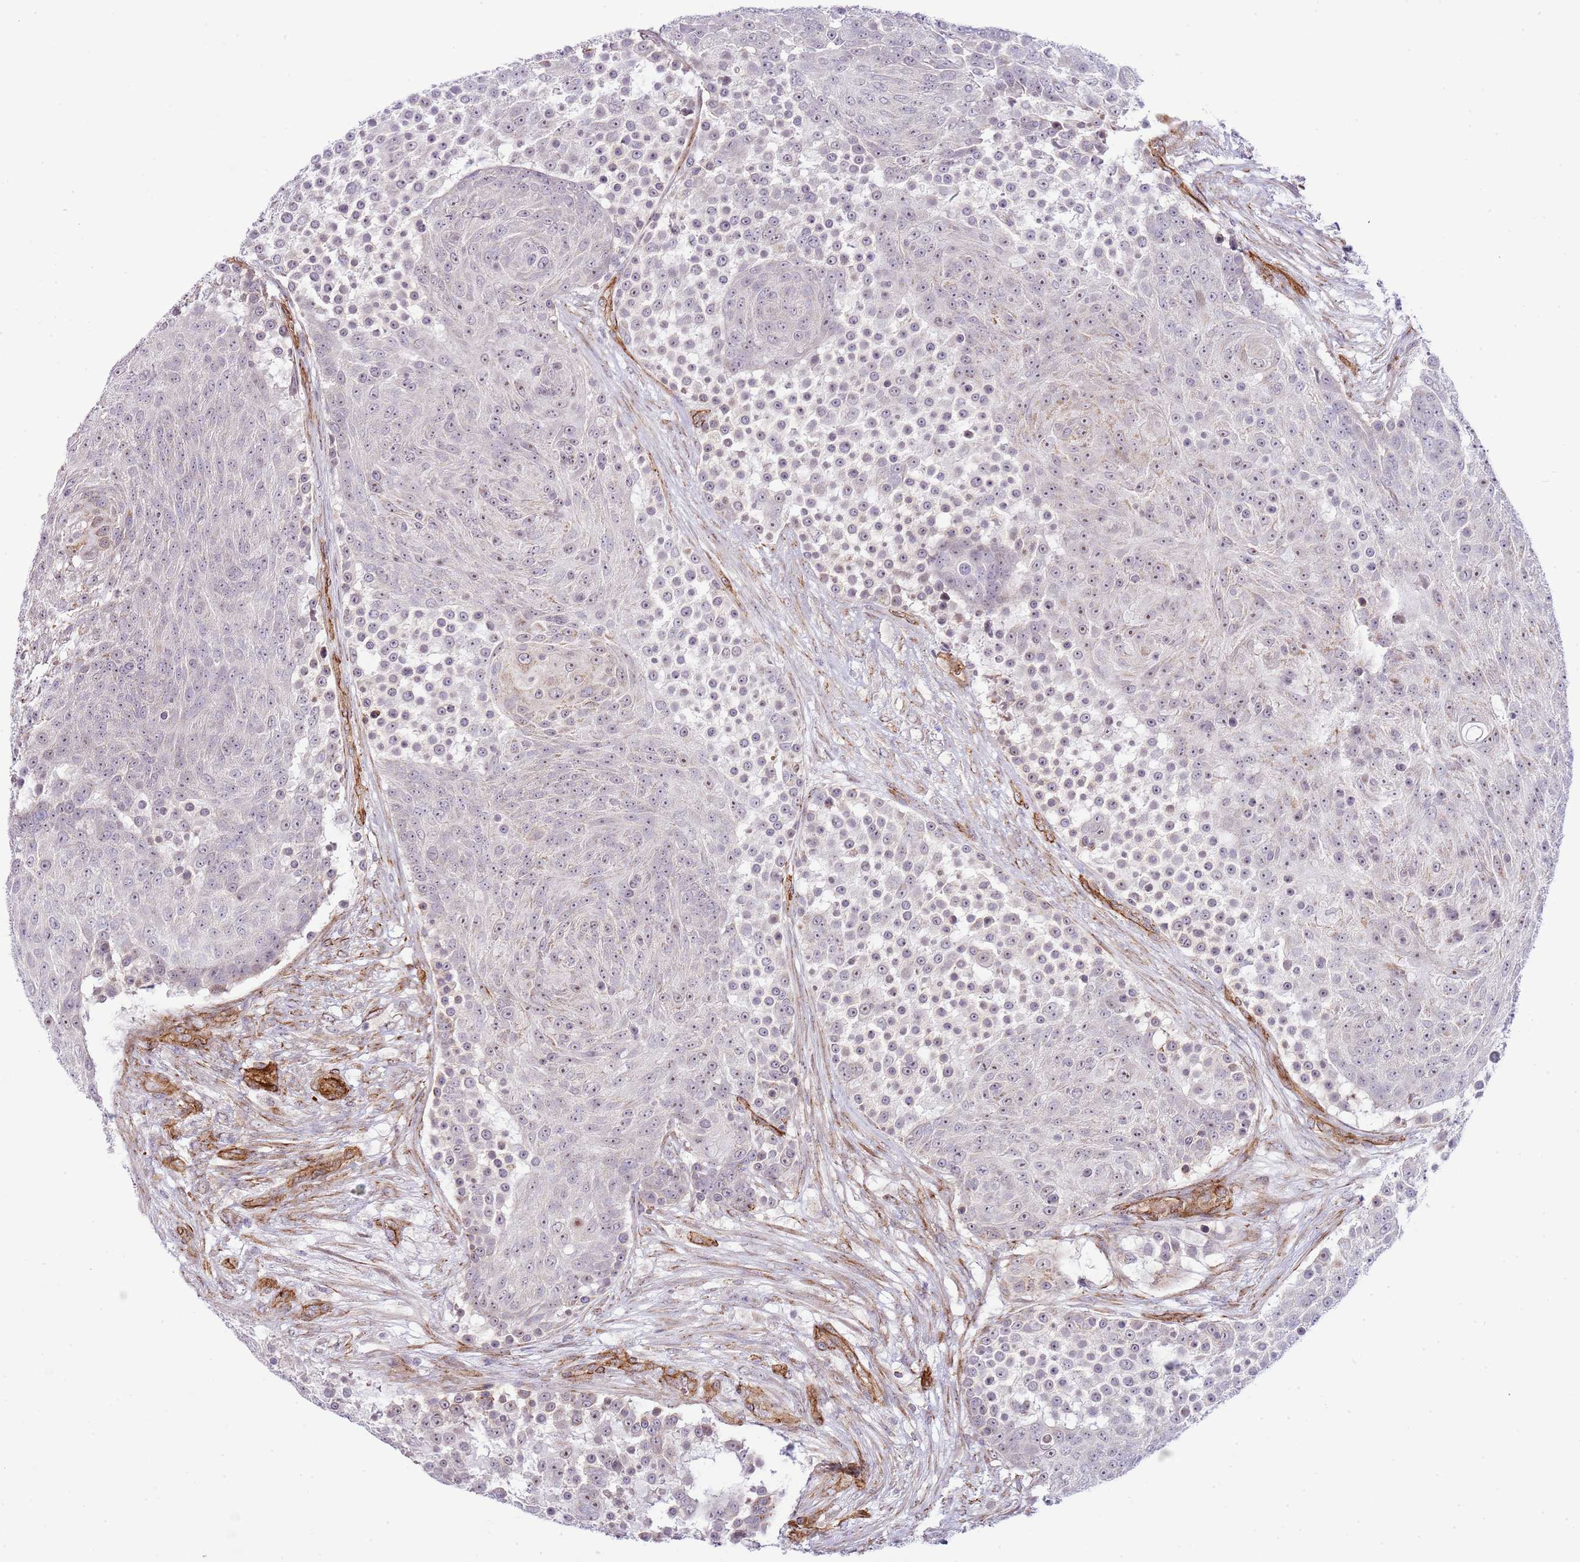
{"staining": {"intensity": "negative", "quantity": "none", "location": "none"}, "tissue": "urothelial cancer", "cell_type": "Tumor cells", "image_type": "cancer", "snomed": [{"axis": "morphology", "description": "Urothelial carcinoma, High grade"}, {"axis": "topography", "description": "Urinary bladder"}], "caption": "Immunohistochemistry (IHC) micrograph of human urothelial cancer stained for a protein (brown), which exhibits no staining in tumor cells. Brightfield microscopy of IHC stained with DAB (3,3'-diaminobenzidine) (brown) and hematoxylin (blue), captured at high magnification.", "gene": "NEK3", "patient": {"sex": "female", "age": 63}}